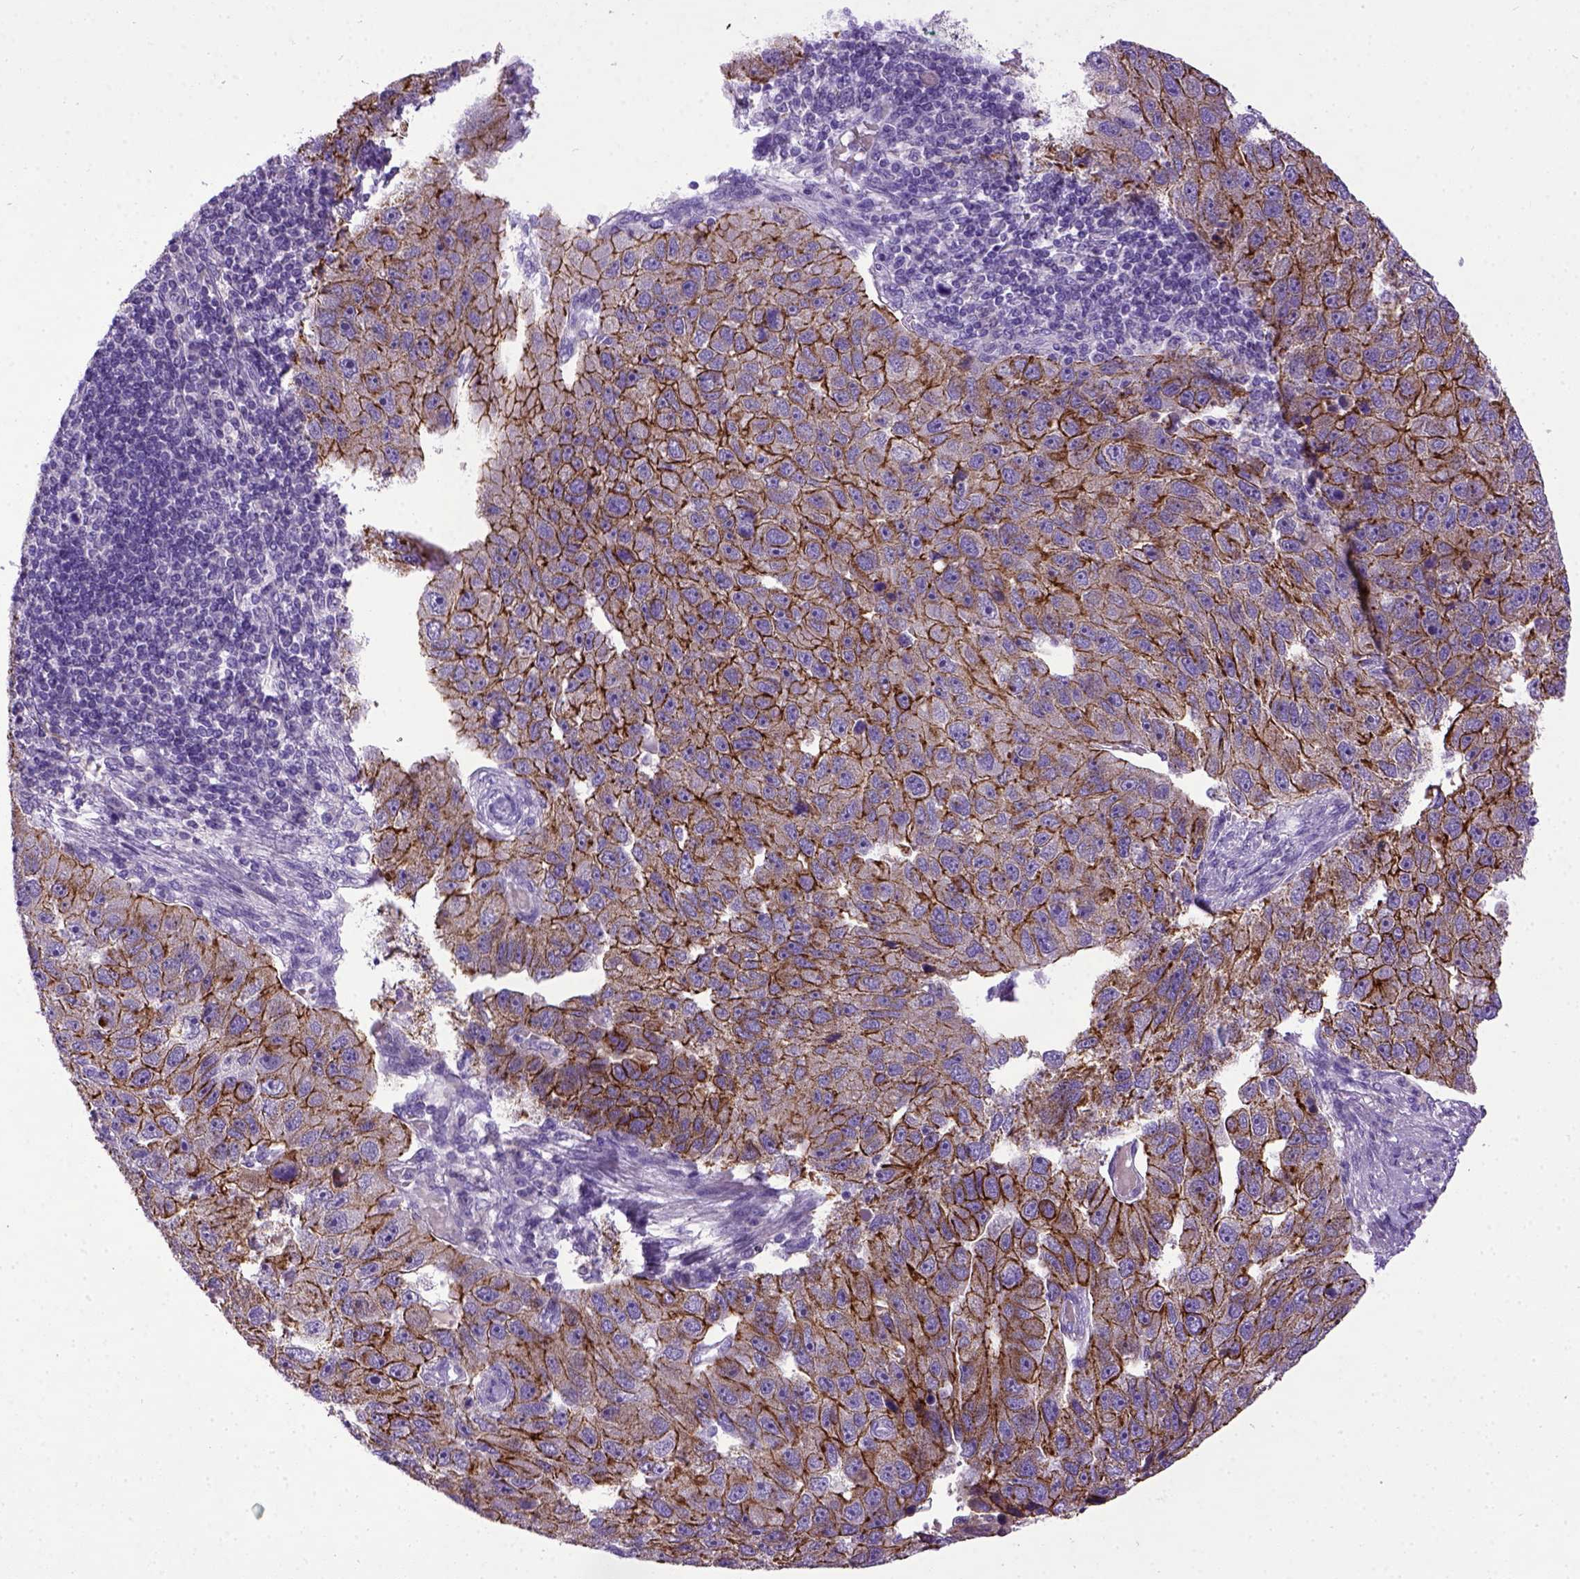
{"staining": {"intensity": "strong", "quantity": ">75%", "location": "cytoplasmic/membranous"}, "tissue": "pancreatic cancer", "cell_type": "Tumor cells", "image_type": "cancer", "snomed": [{"axis": "morphology", "description": "Adenocarcinoma, NOS"}, {"axis": "topography", "description": "Pancreas"}], "caption": "Strong cytoplasmic/membranous staining for a protein is seen in about >75% of tumor cells of pancreatic cancer using immunohistochemistry (IHC).", "gene": "CDH1", "patient": {"sex": "female", "age": 61}}